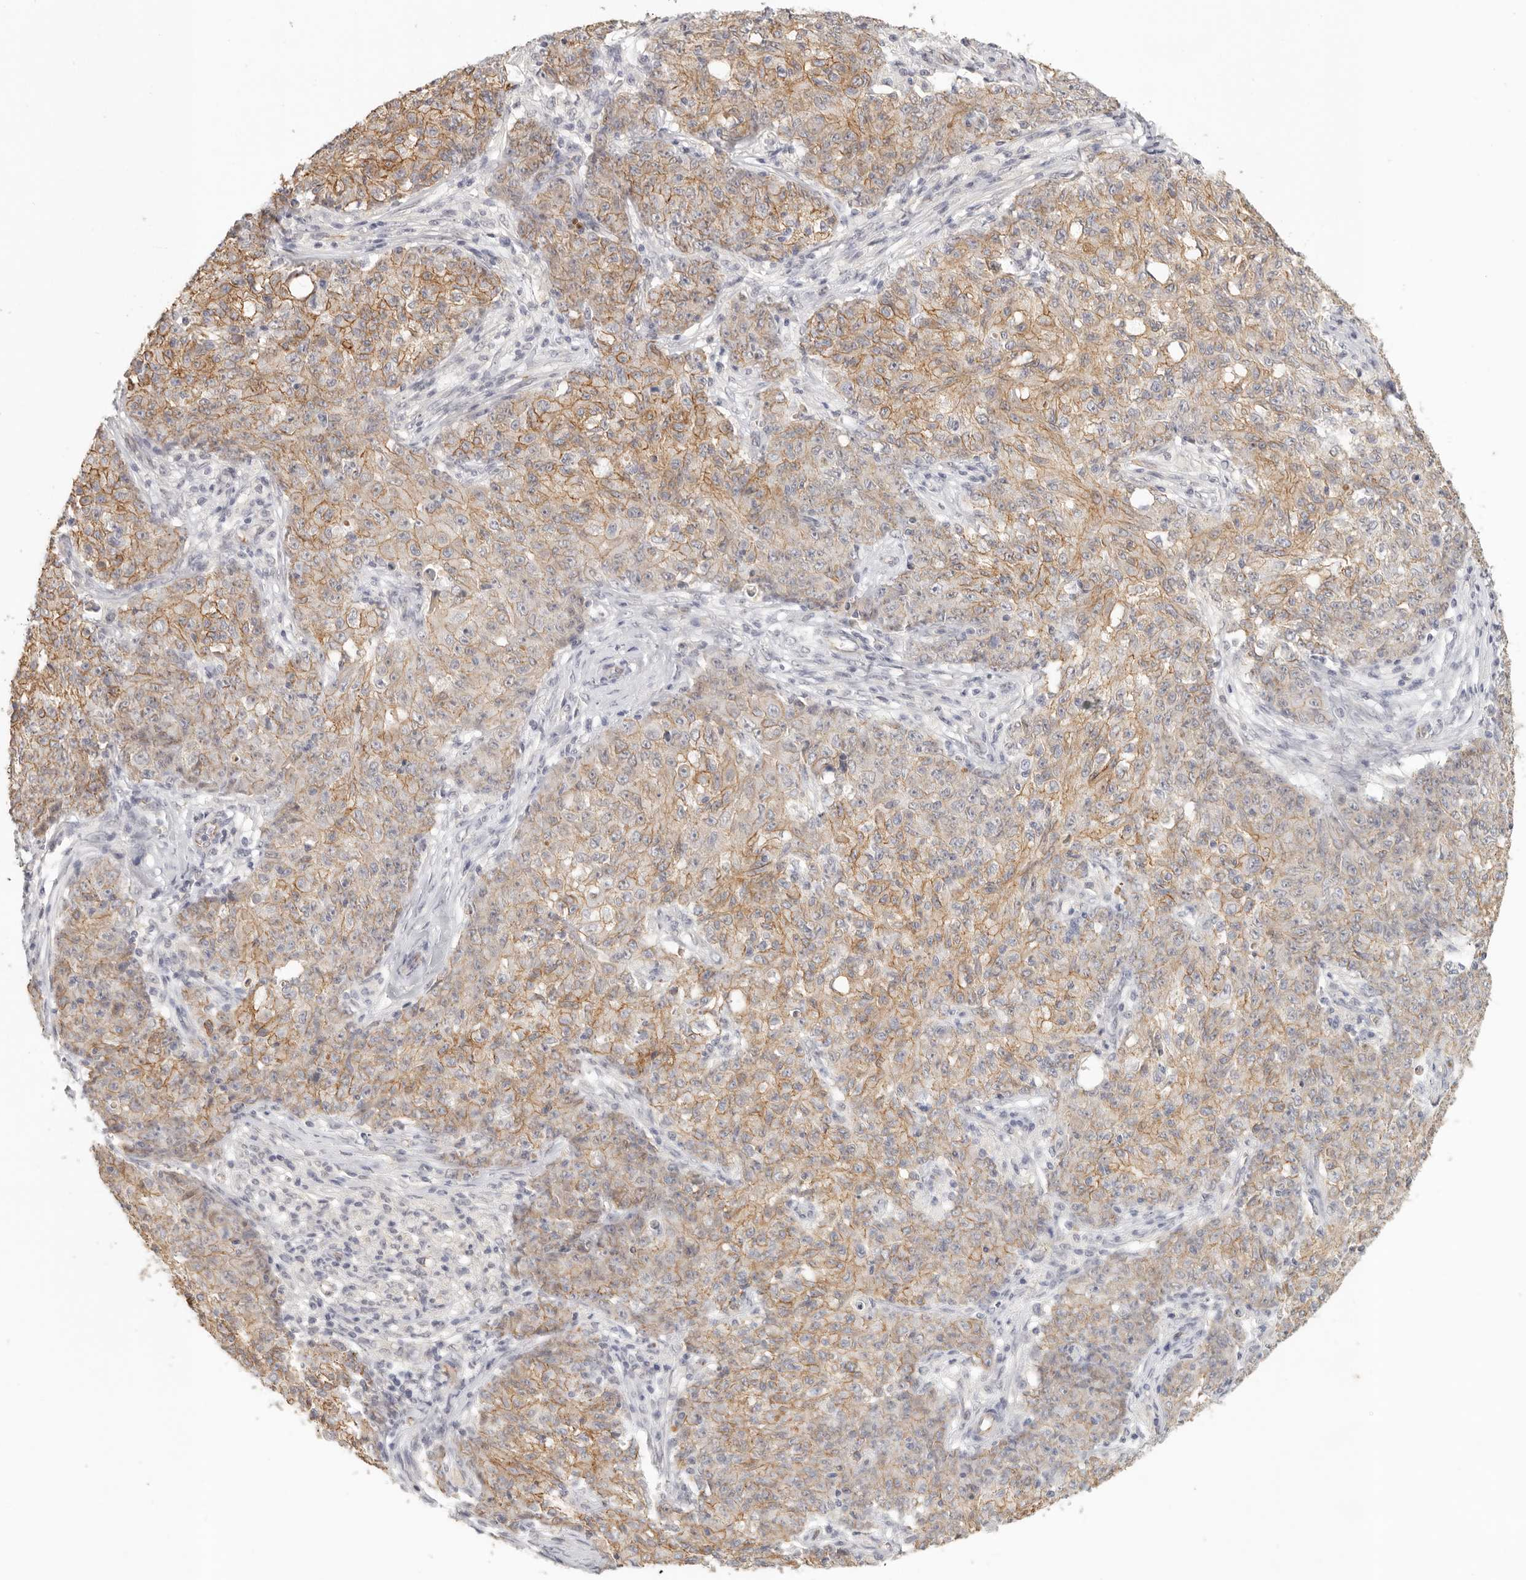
{"staining": {"intensity": "moderate", "quantity": ">75%", "location": "cytoplasmic/membranous"}, "tissue": "ovarian cancer", "cell_type": "Tumor cells", "image_type": "cancer", "snomed": [{"axis": "morphology", "description": "Carcinoma, endometroid"}, {"axis": "topography", "description": "Ovary"}], "caption": "A medium amount of moderate cytoplasmic/membranous staining is present in approximately >75% of tumor cells in ovarian endometroid carcinoma tissue. (IHC, brightfield microscopy, high magnification).", "gene": "ANXA9", "patient": {"sex": "female", "age": 42}}